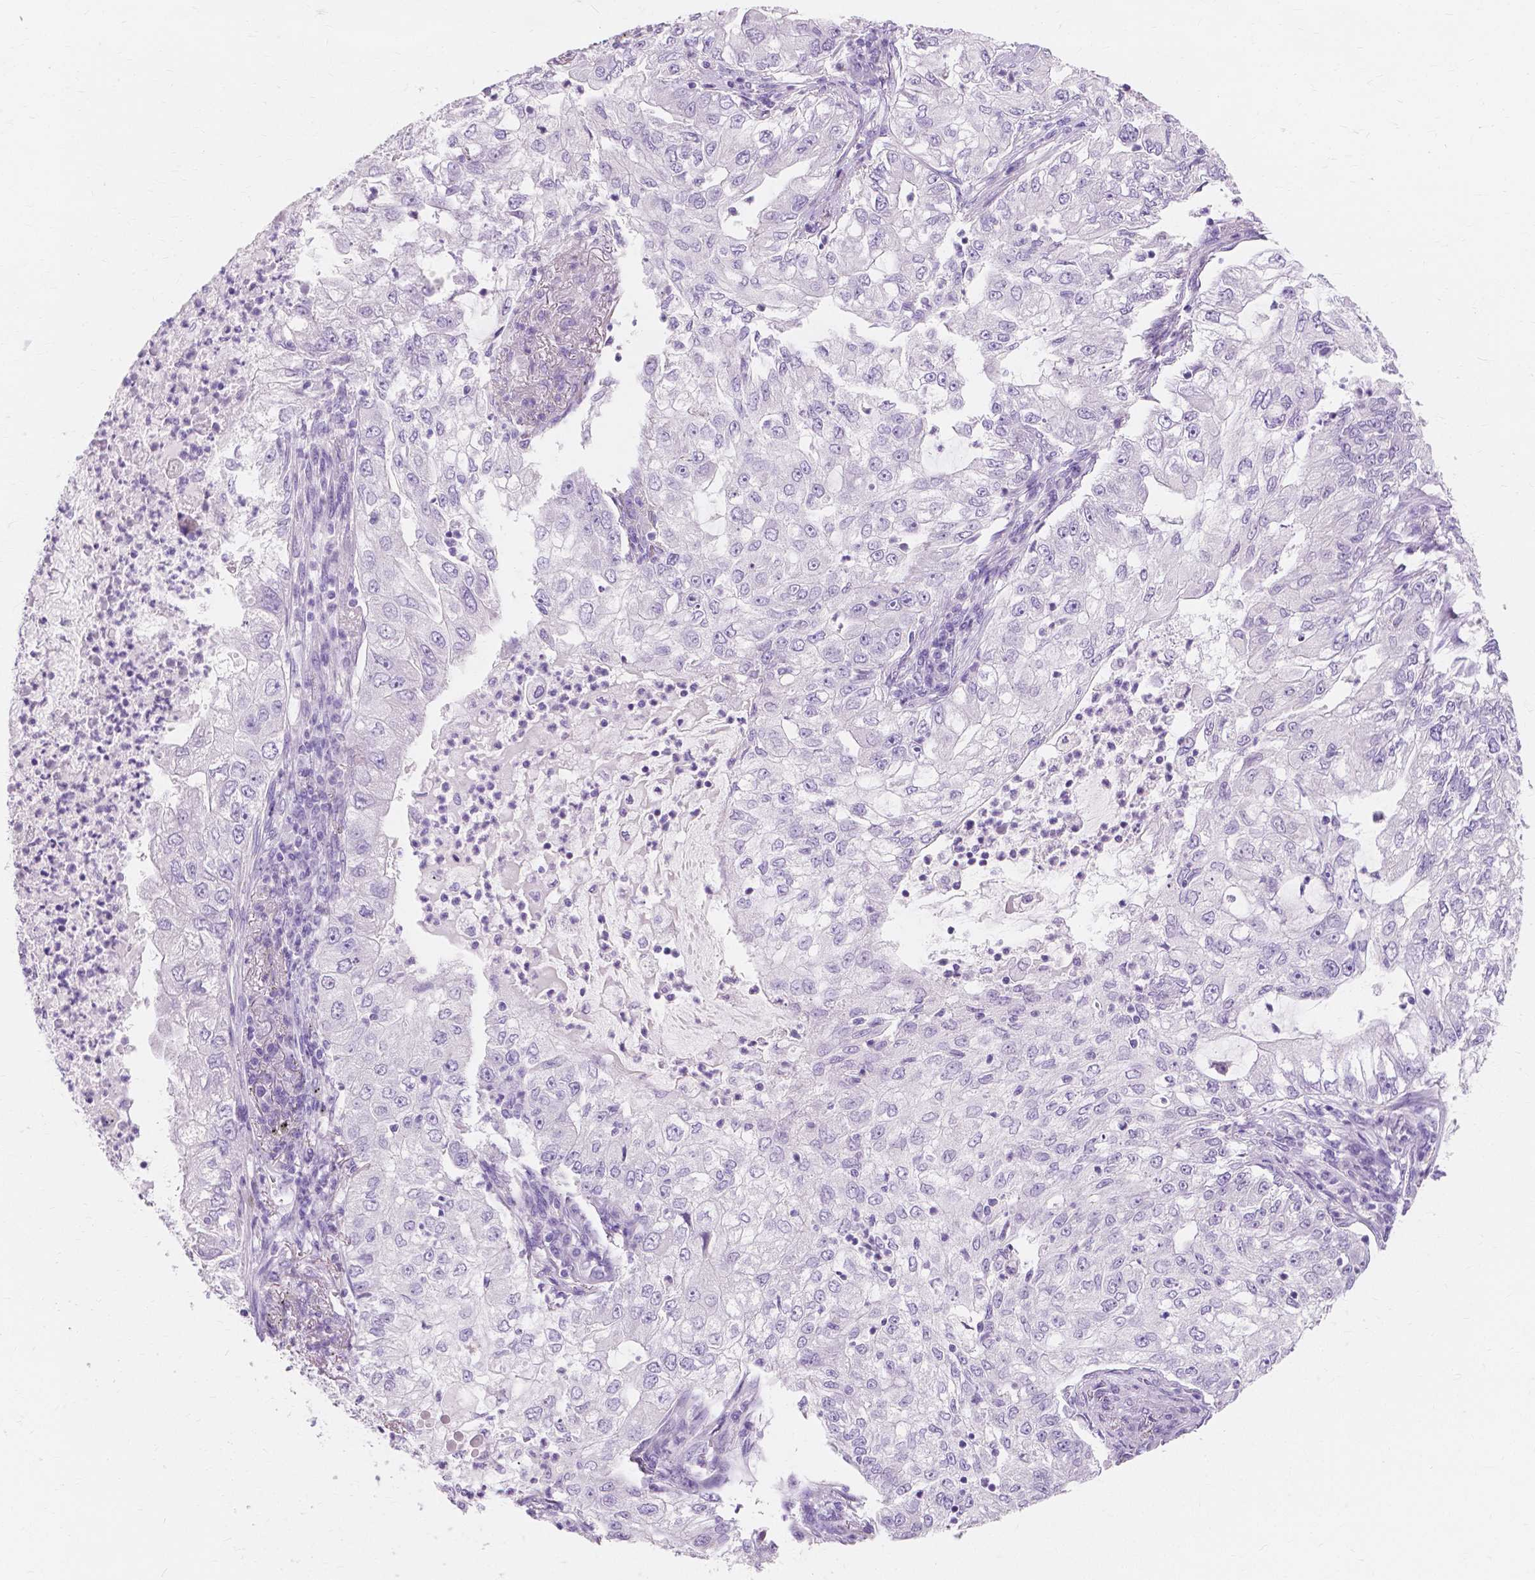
{"staining": {"intensity": "negative", "quantity": "none", "location": "none"}, "tissue": "lung cancer", "cell_type": "Tumor cells", "image_type": "cancer", "snomed": [{"axis": "morphology", "description": "Adenocarcinoma, NOS"}, {"axis": "topography", "description": "Lung"}], "caption": "The image reveals no significant expression in tumor cells of lung cancer (adenocarcinoma).", "gene": "MUC12", "patient": {"sex": "female", "age": 73}}